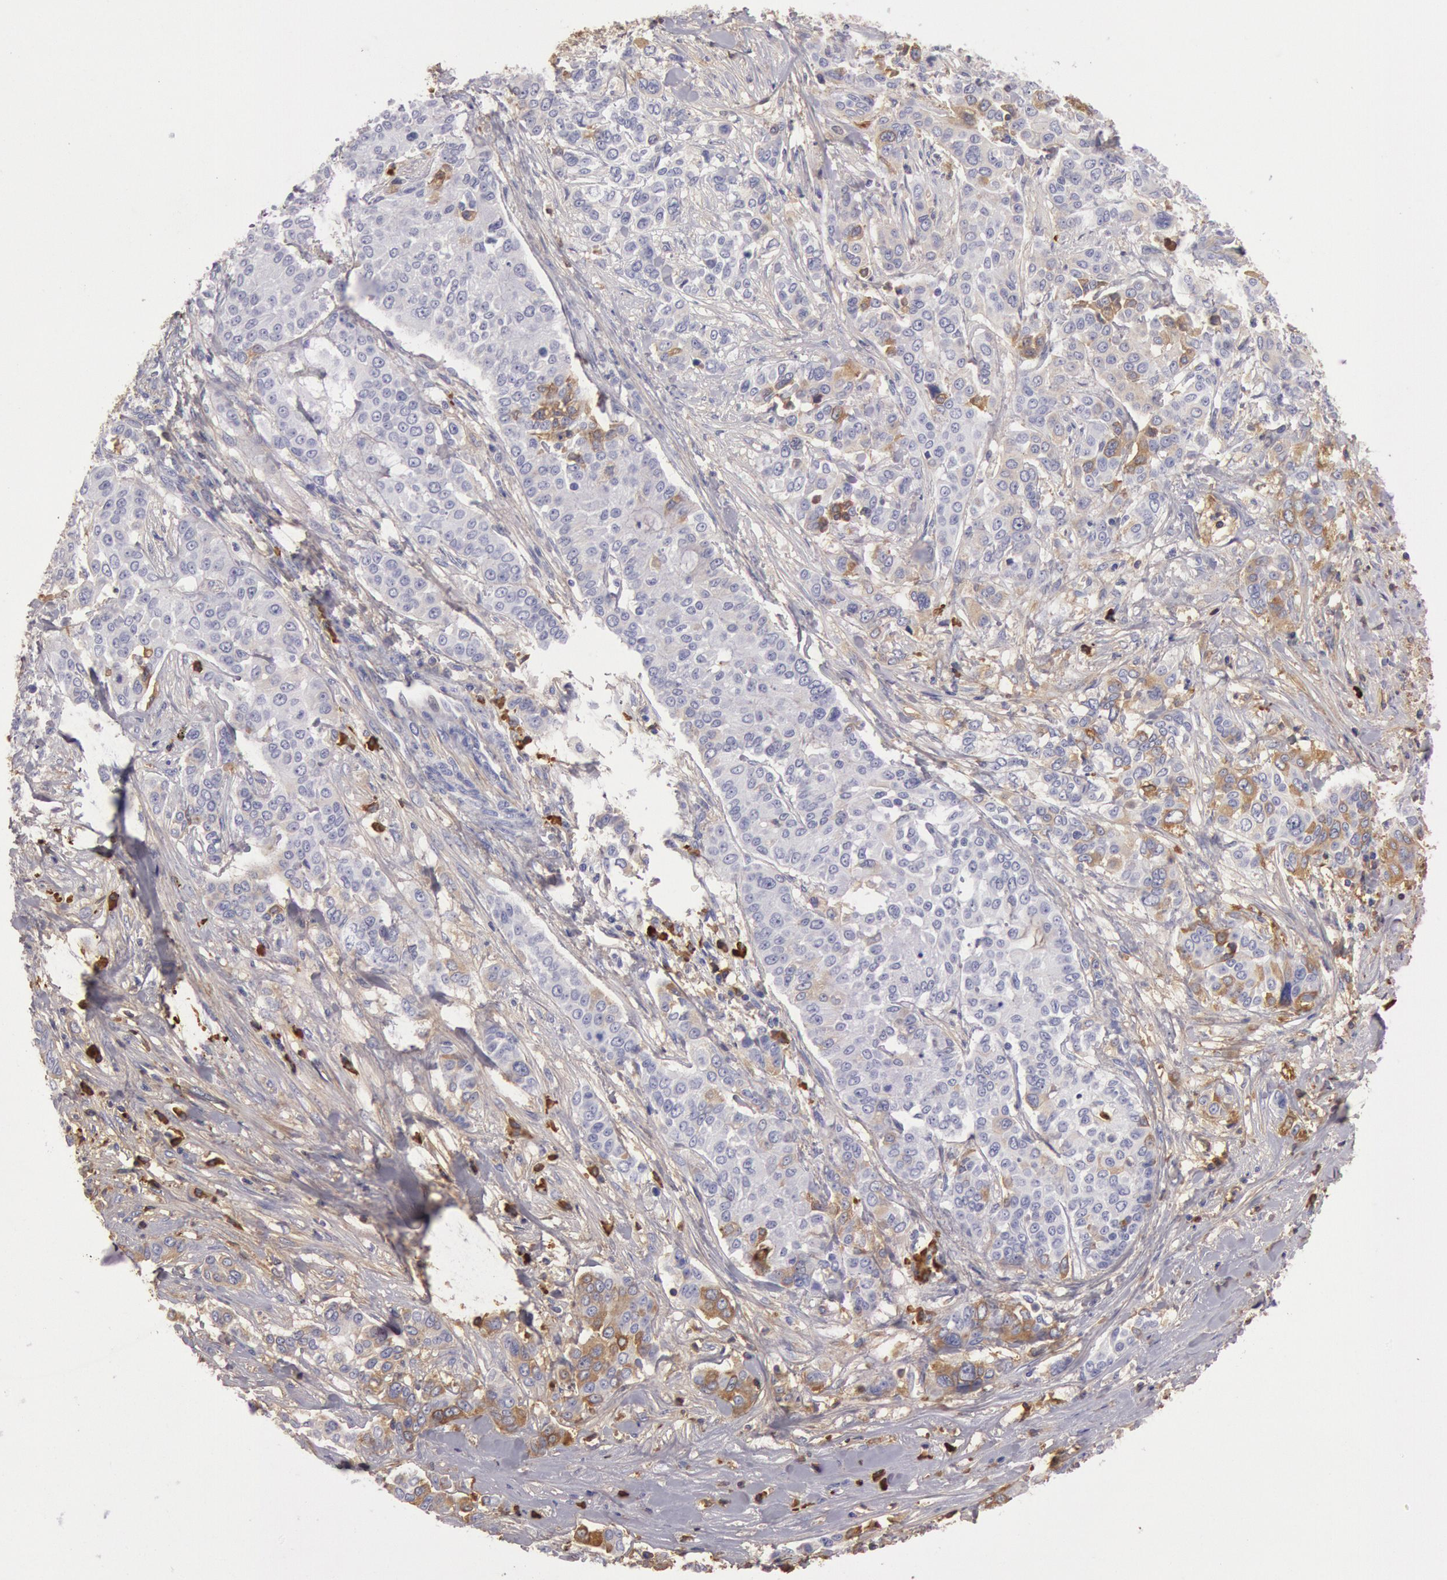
{"staining": {"intensity": "weak", "quantity": "25%-75%", "location": "cytoplasmic/membranous"}, "tissue": "pancreatic cancer", "cell_type": "Tumor cells", "image_type": "cancer", "snomed": [{"axis": "morphology", "description": "Adenocarcinoma, NOS"}, {"axis": "topography", "description": "Pancreas"}], "caption": "Tumor cells exhibit low levels of weak cytoplasmic/membranous expression in approximately 25%-75% of cells in pancreatic cancer (adenocarcinoma). (Stains: DAB in brown, nuclei in blue, Microscopy: brightfield microscopy at high magnification).", "gene": "IGHG1", "patient": {"sex": "female", "age": 52}}